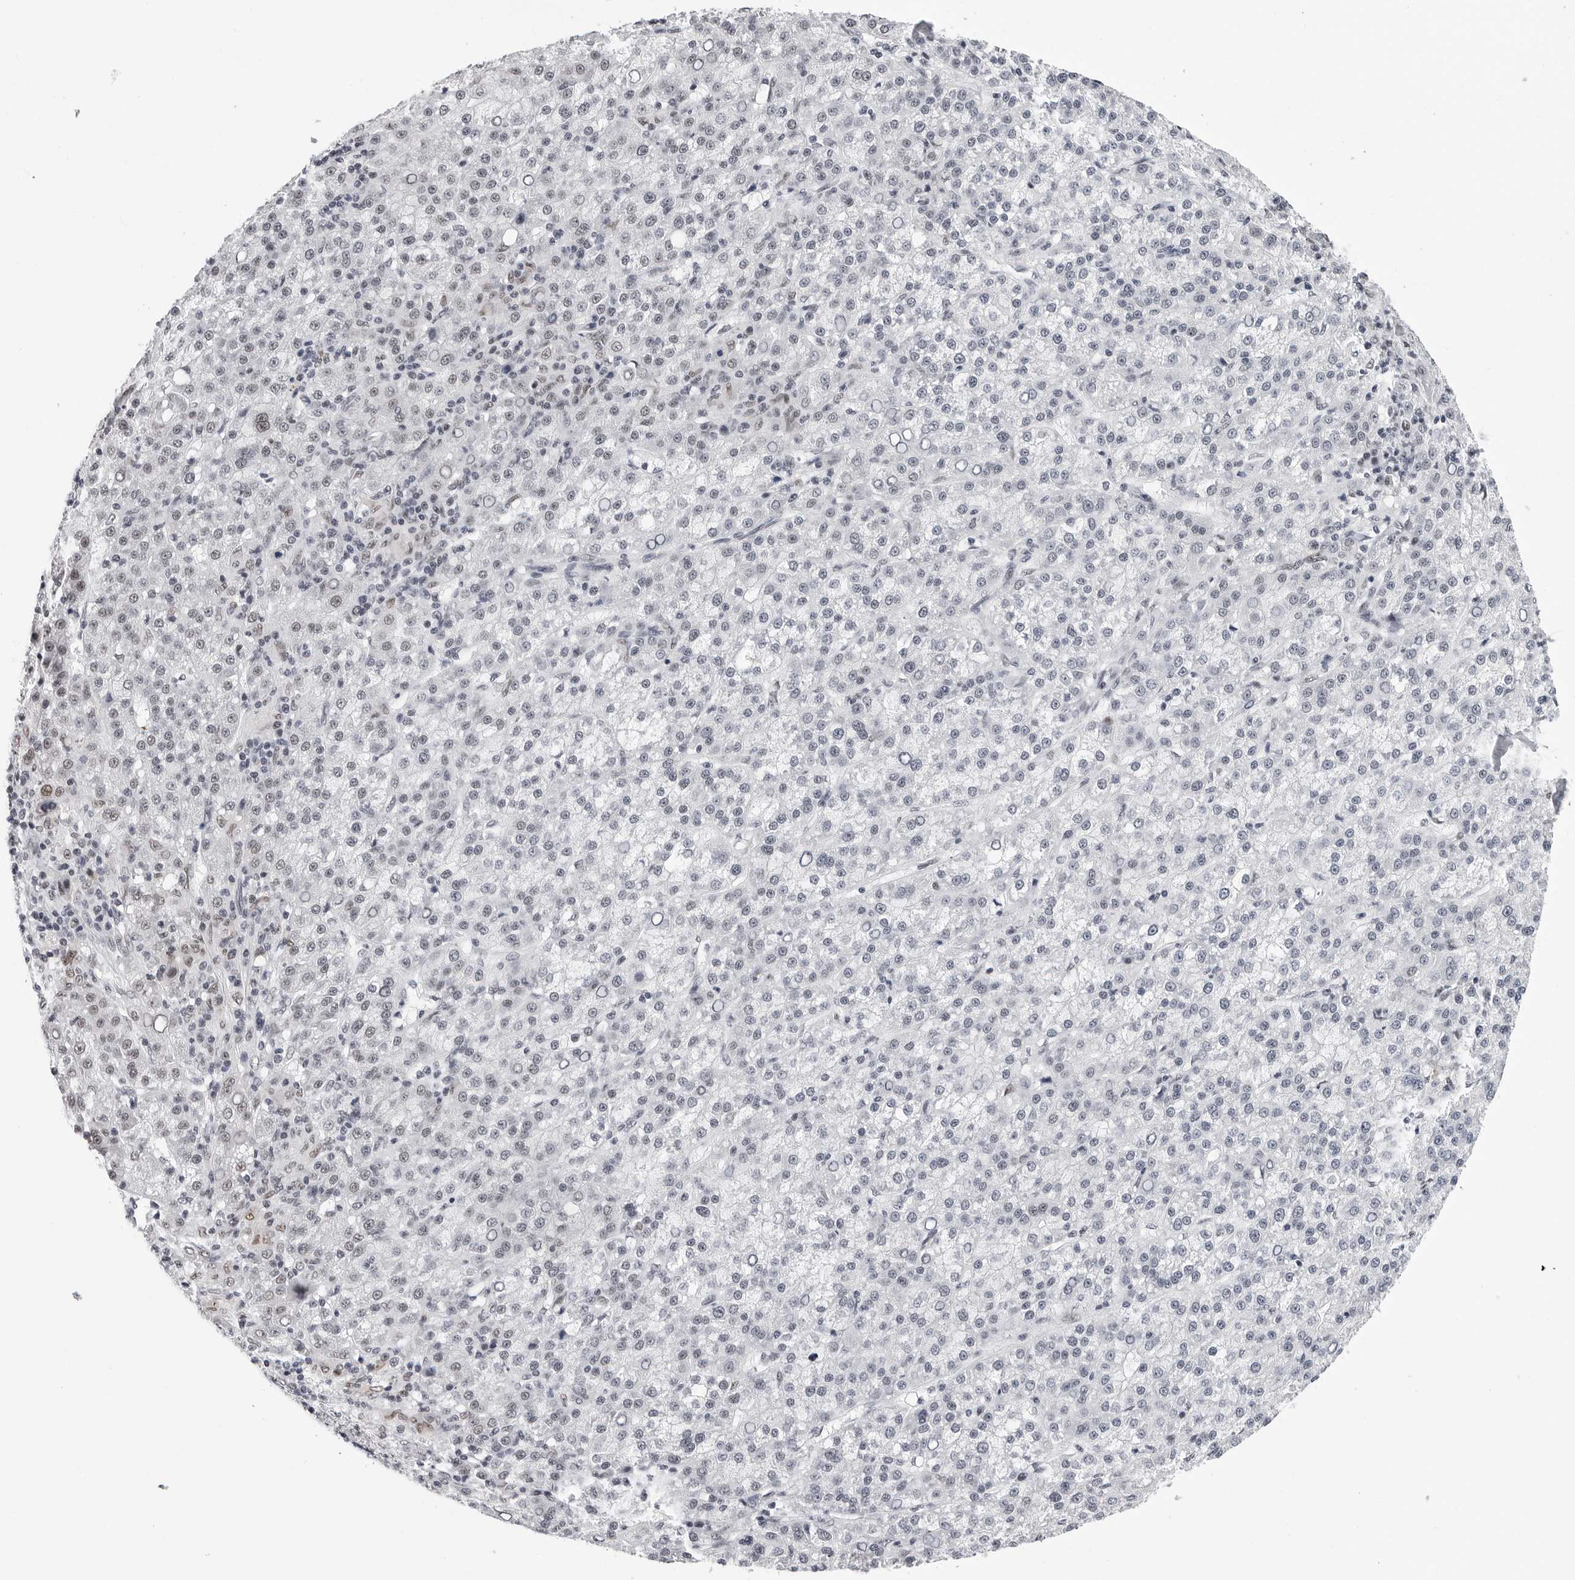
{"staining": {"intensity": "negative", "quantity": "none", "location": "none"}, "tissue": "liver cancer", "cell_type": "Tumor cells", "image_type": "cancer", "snomed": [{"axis": "morphology", "description": "Carcinoma, Hepatocellular, NOS"}, {"axis": "topography", "description": "Liver"}], "caption": "IHC histopathology image of human liver hepatocellular carcinoma stained for a protein (brown), which reveals no staining in tumor cells.", "gene": "SF3B4", "patient": {"sex": "female", "age": 58}}